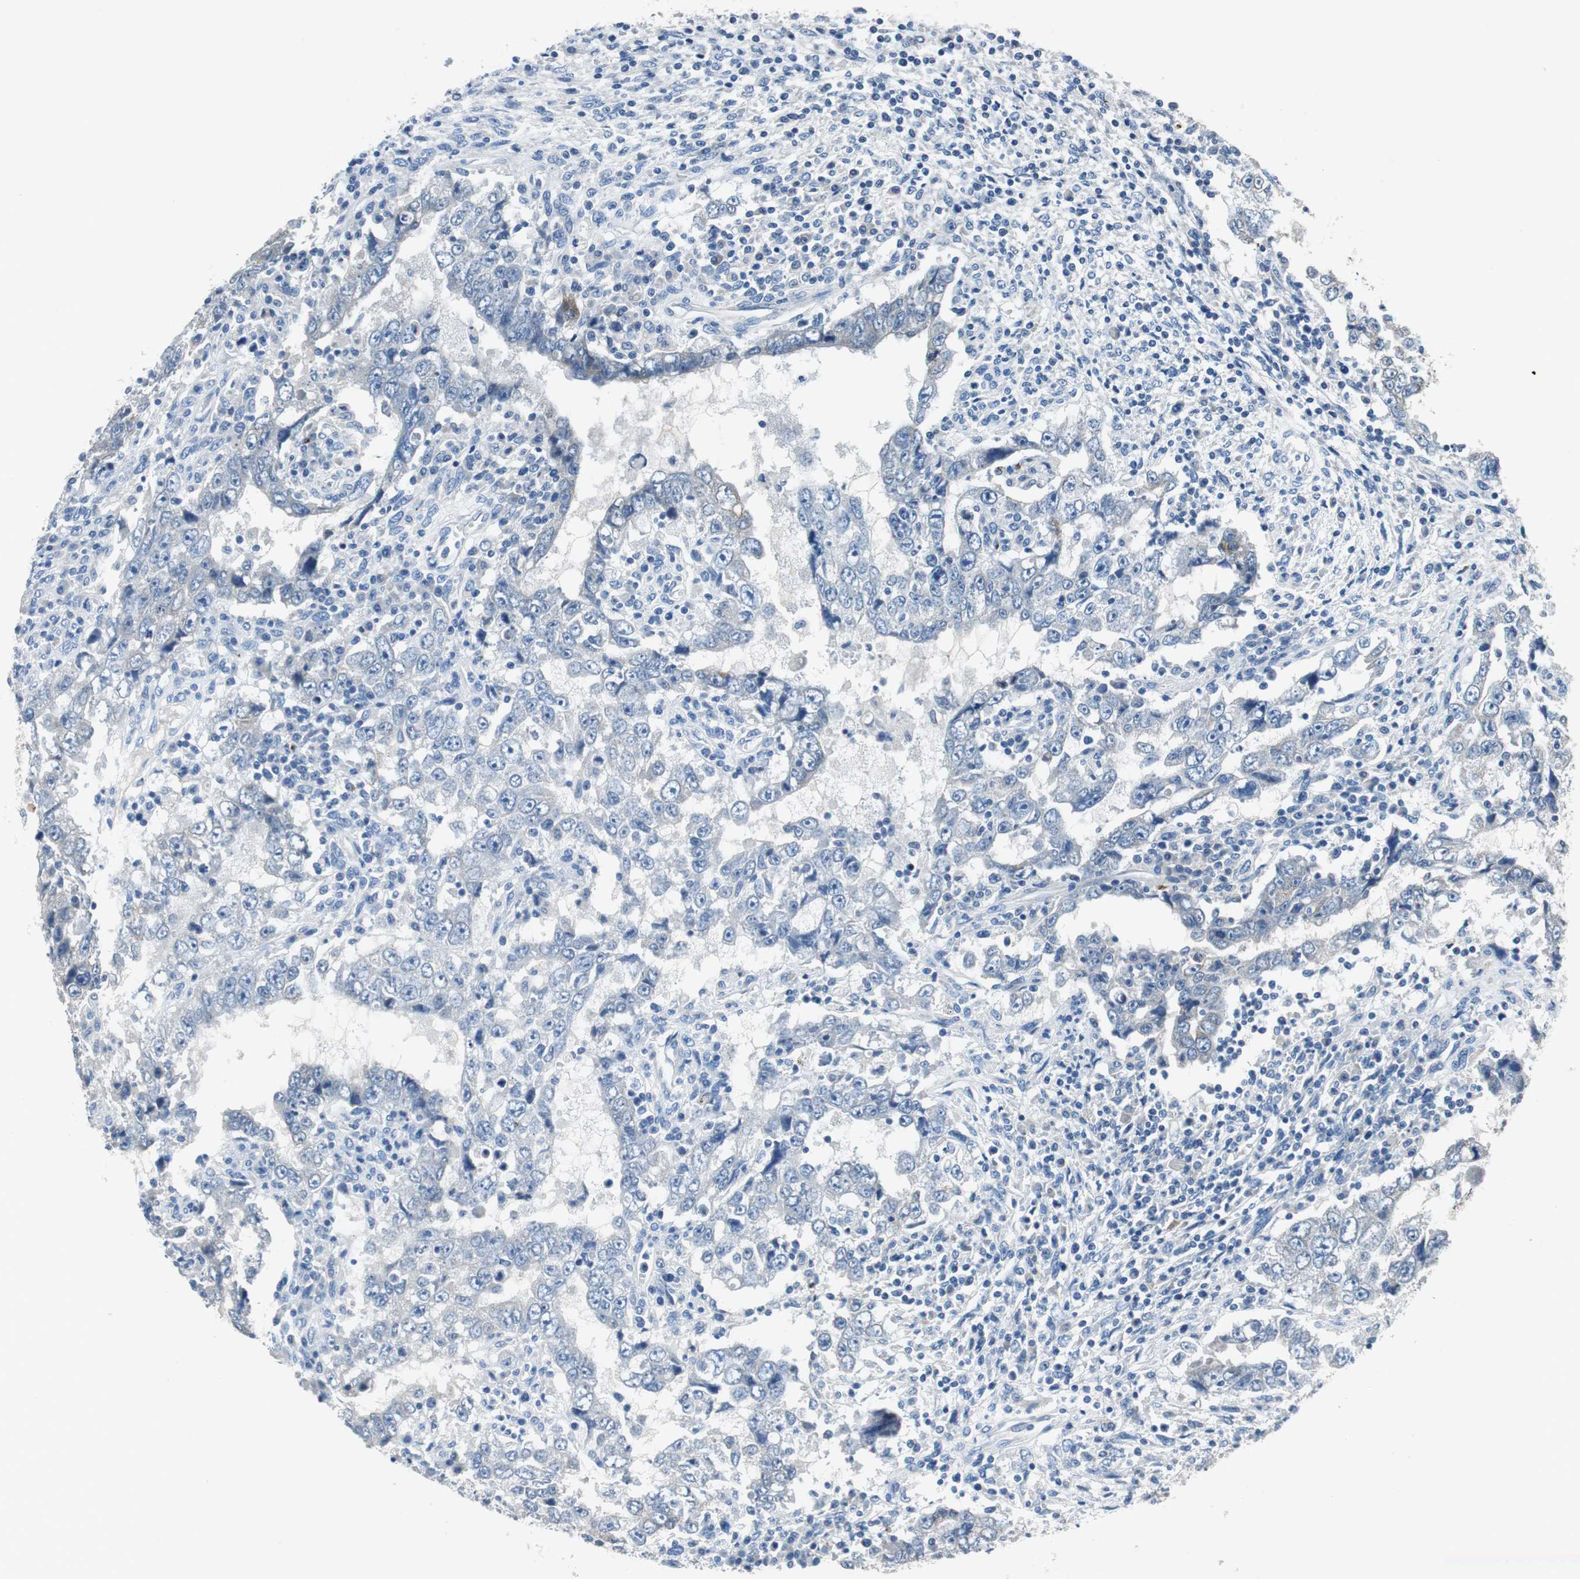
{"staining": {"intensity": "negative", "quantity": "none", "location": "none"}, "tissue": "testis cancer", "cell_type": "Tumor cells", "image_type": "cancer", "snomed": [{"axis": "morphology", "description": "Carcinoma, Embryonal, NOS"}, {"axis": "topography", "description": "Testis"}], "caption": "This is an immunohistochemistry (IHC) histopathology image of embryonal carcinoma (testis). There is no expression in tumor cells.", "gene": "FADS2", "patient": {"sex": "male", "age": 26}}